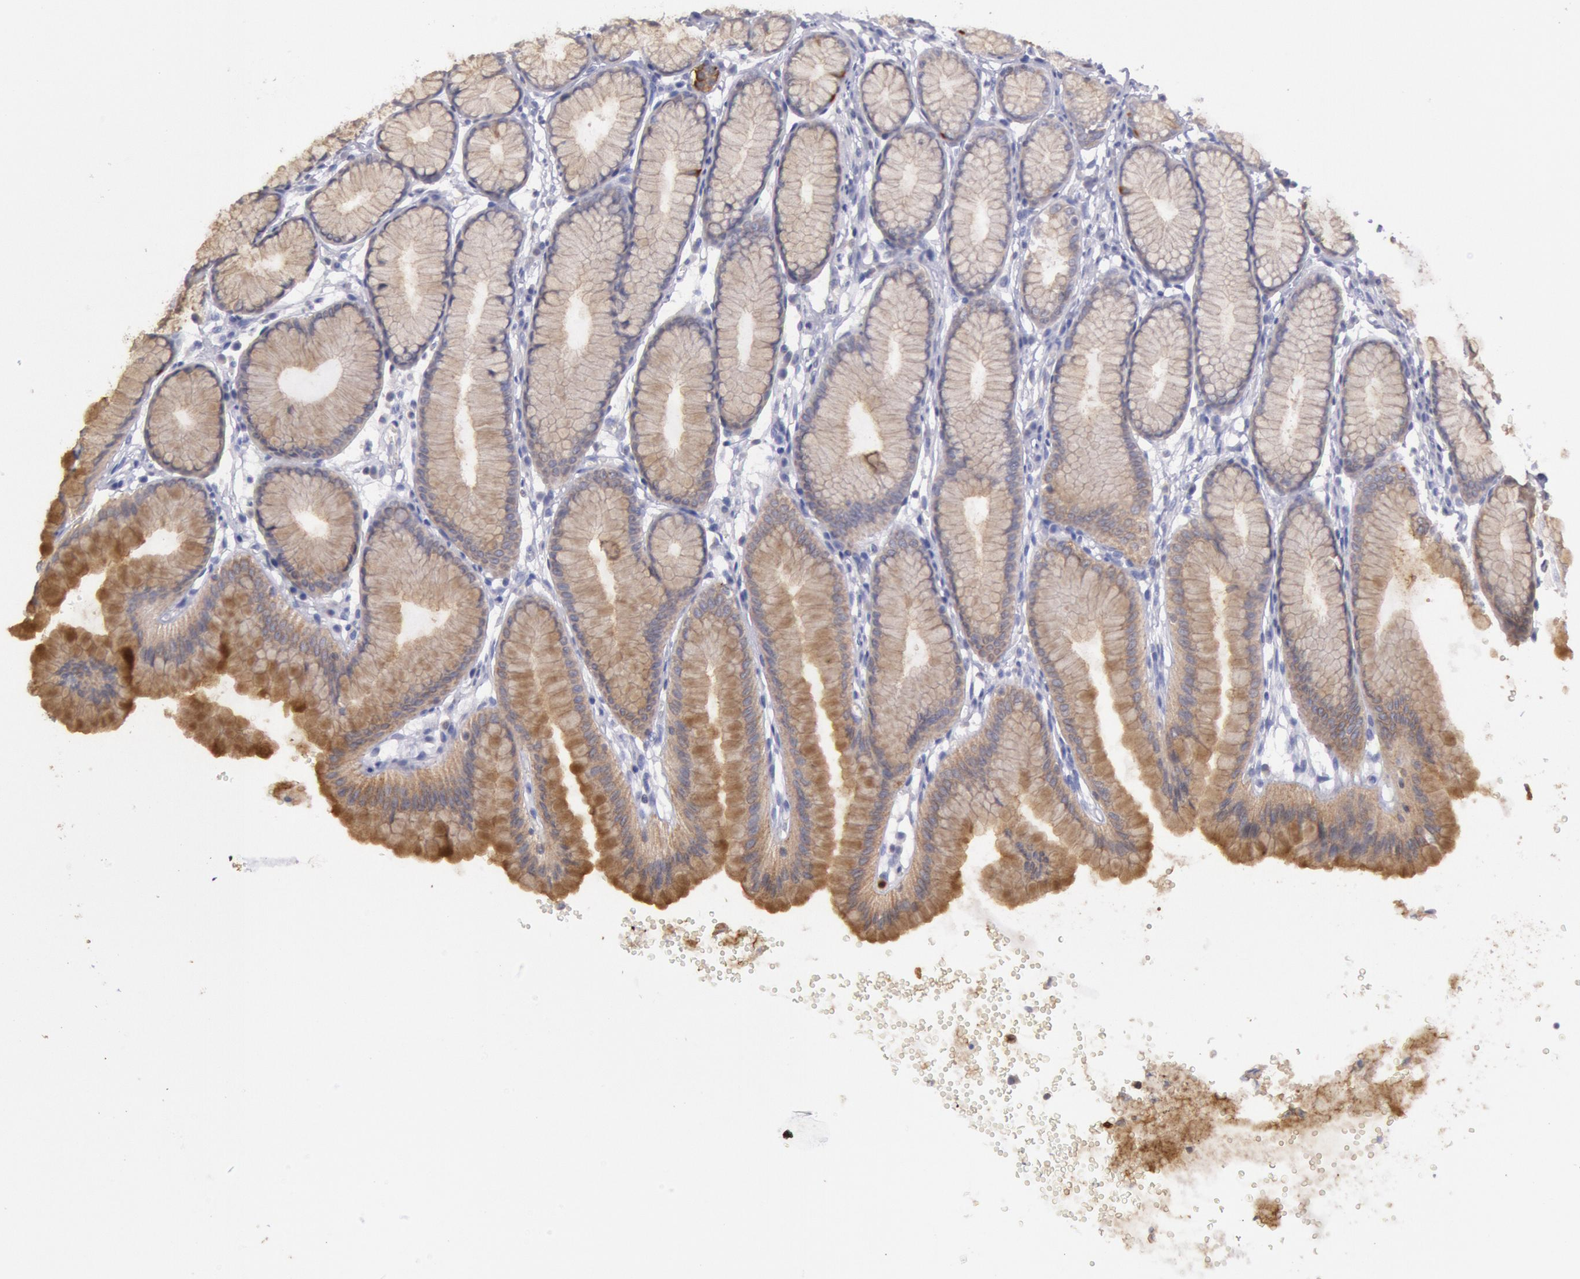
{"staining": {"intensity": "moderate", "quantity": ">75%", "location": "cytoplasmic/membranous"}, "tissue": "stomach", "cell_type": "Glandular cells", "image_type": "normal", "snomed": [{"axis": "morphology", "description": "Normal tissue, NOS"}, {"axis": "topography", "description": "Stomach"}], "caption": "Protein analysis of normal stomach exhibits moderate cytoplasmic/membranous expression in approximately >75% of glandular cells. Immunohistochemistry stains the protein in brown and the nuclei are stained blue.", "gene": "RAB27A", "patient": {"sex": "male", "age": 42}}